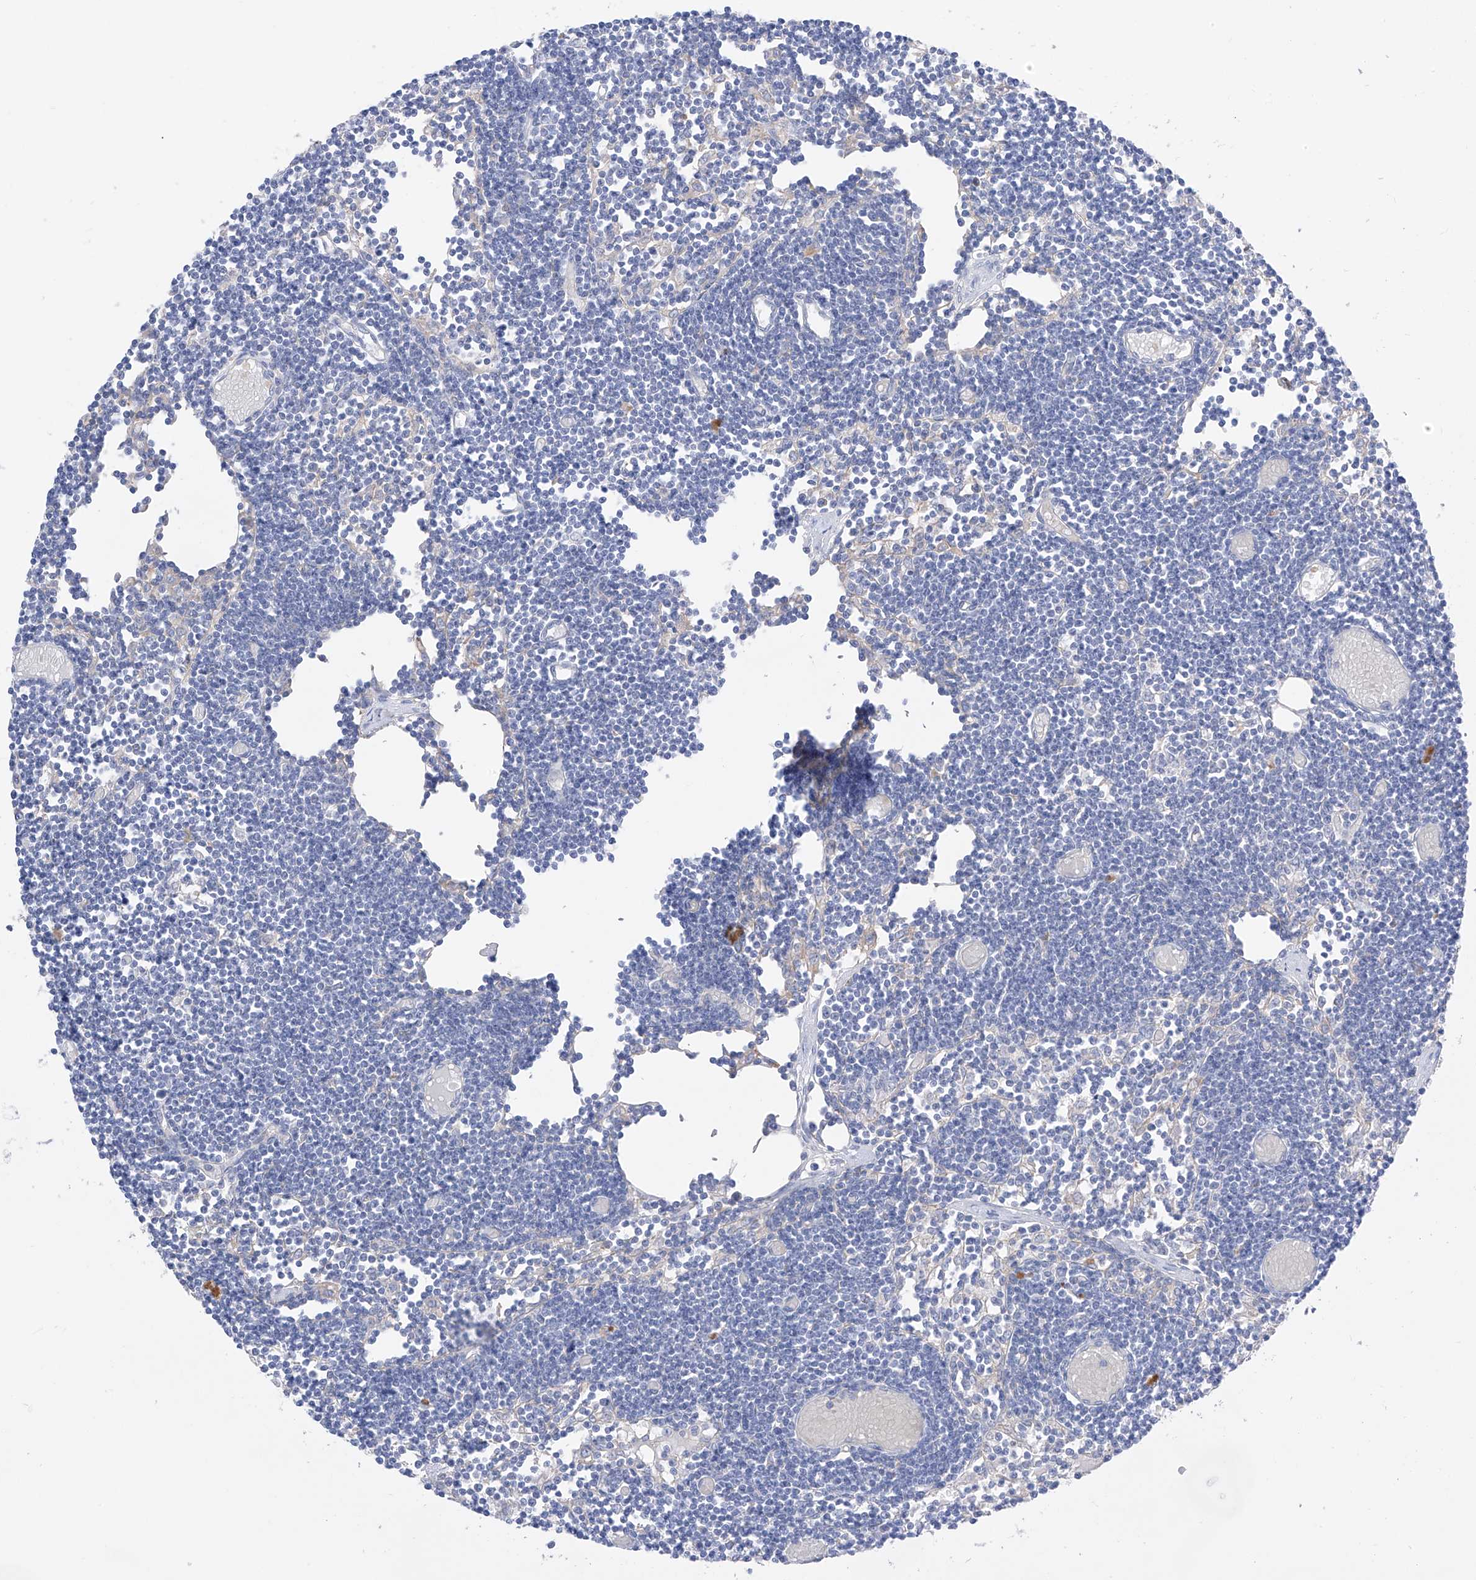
{"staining": {"intensity": "negative", "quantity": "none", "location": "none"}, "tissue": "lymph node", "cell_type": "Germinal center cells", "image_type": "normal", "snomed": [{"axis": "morphology", "description": "Normal tissue, NOS"}, {"axis": "topography", "description": "Lymph node"}], "caption": "Immunohistochemical staining of unremarkable lymph node demonstrates no significant staining in germinal center cells. (DAB immunohistochemistry visualized using brightfield microscopy, high magnification).", "gene": "ITGA9", "patient": {"sex": "female", "age": 11}}